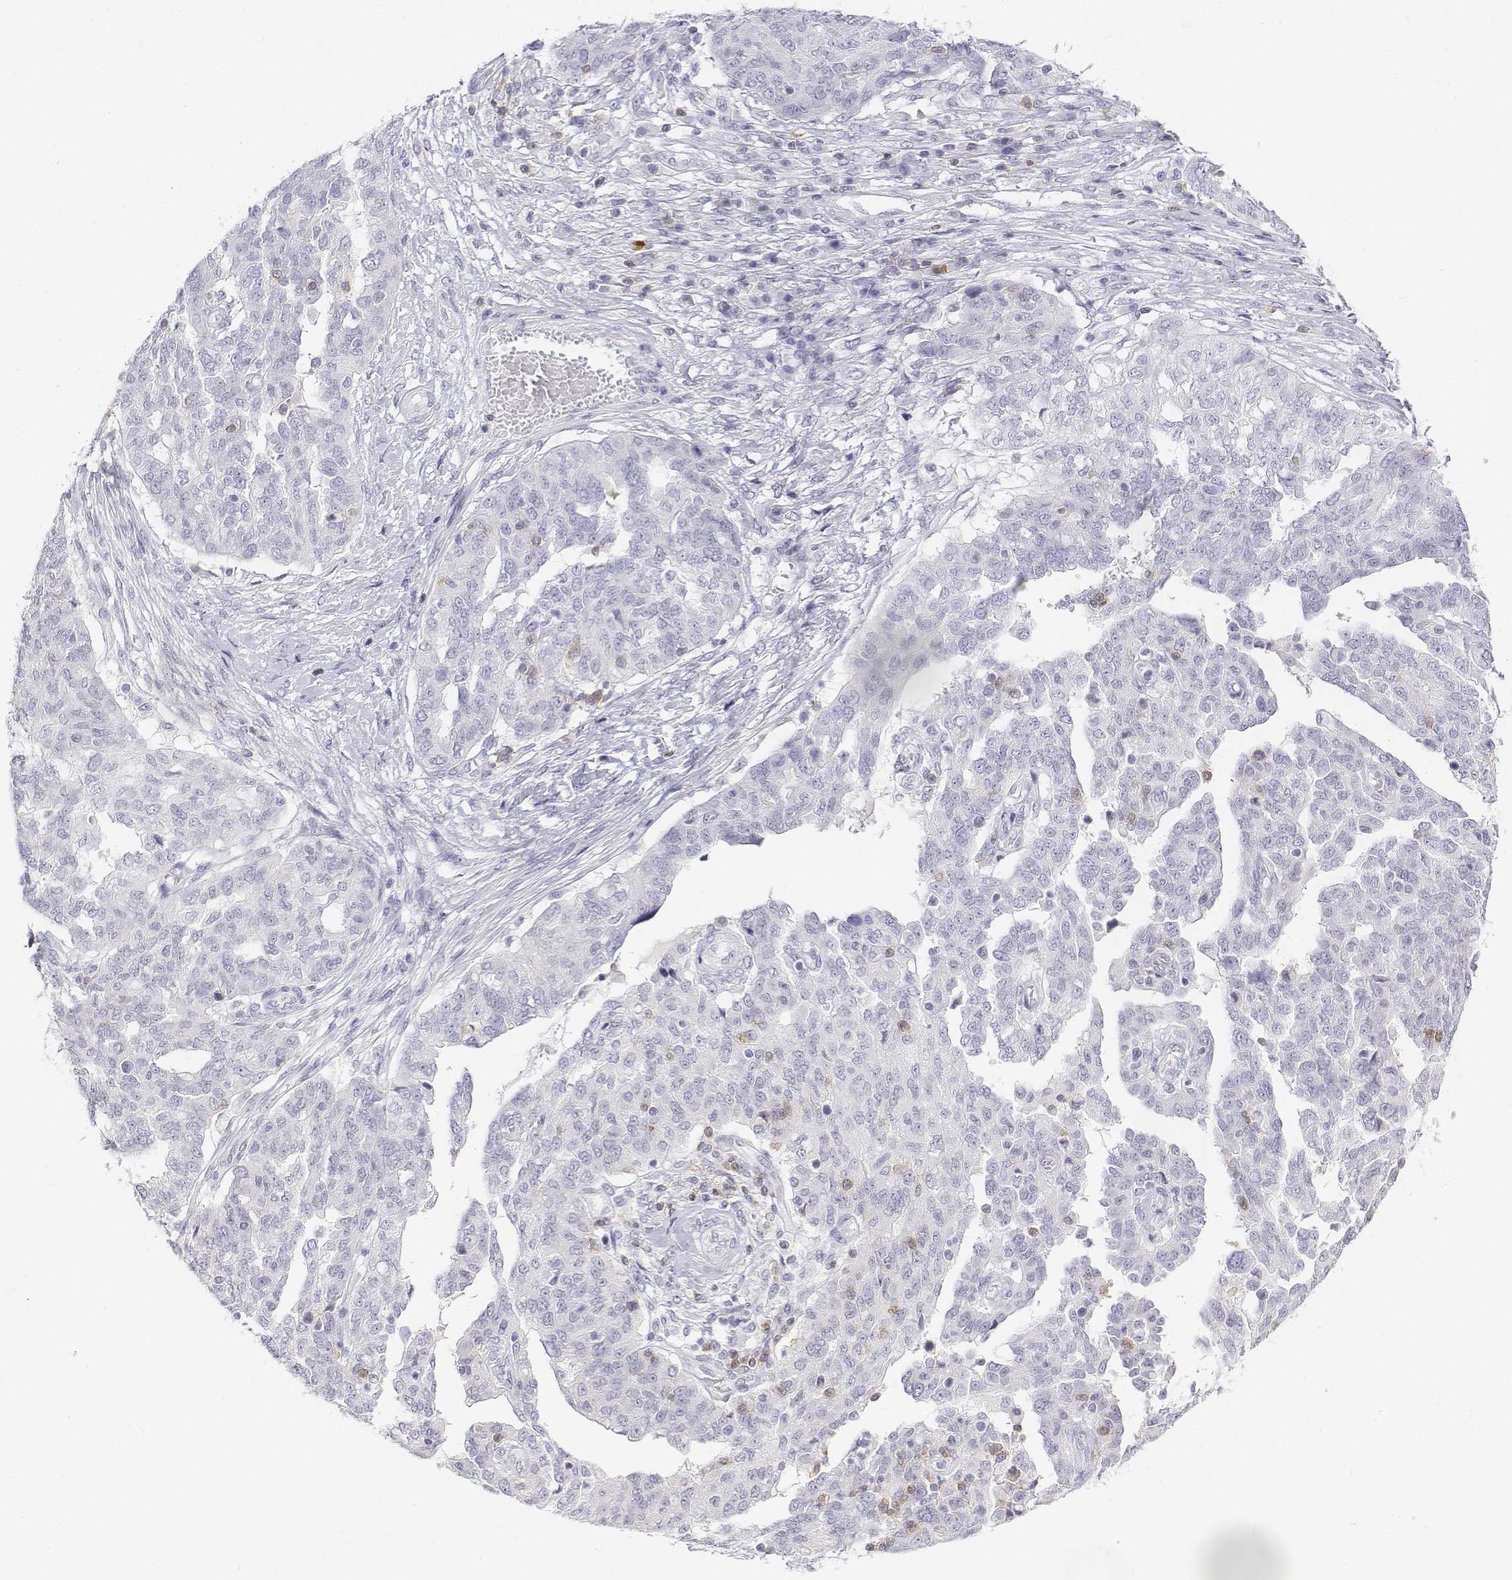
{"staining": {"intensity": "negative", "quantity": "none", "location": "none"}, "tissue": "ovarian cancer", "cell_type": "Tumor cells", "image_type": "cancer", "snomed": [{"axis": "morphology", "description": "Cystadenocarcinoma, serous, NOS"}, {"axis": "topography", "description": "Ovary"}], "caption": "Immunohistochemical staining of human ovarian cancer displays no significant expression in tumor cells. (Brightfield microscopy of DAB (3,3'-diaminobenzidine) immunohistochemistry at high magnification).", "gene": "CD3E", "patient": {"sex": "female", "age": 67}}